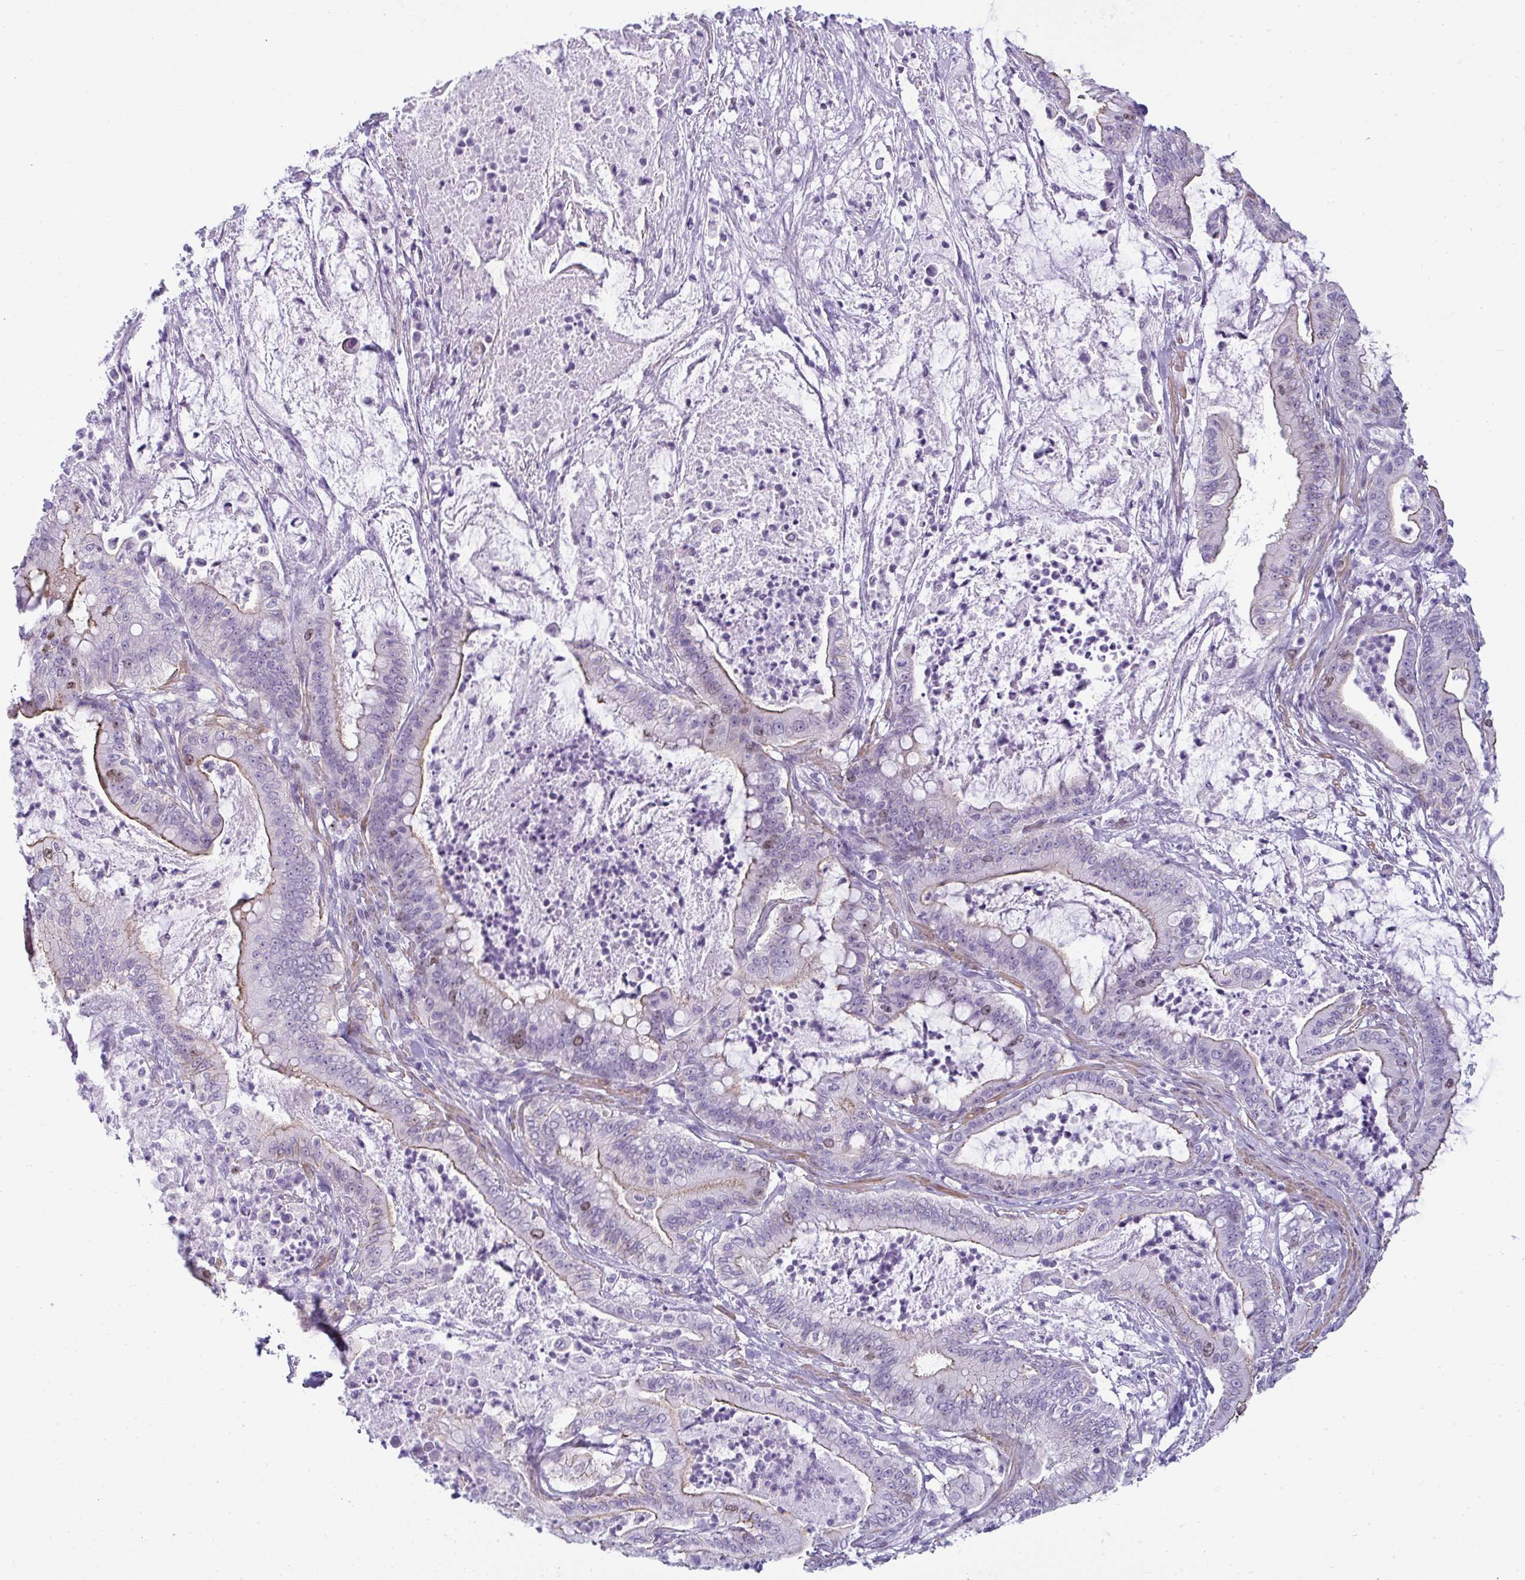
{"staining": {"intensity": "moderate", "quantity": "<25%", "location": "cytoplasmic/membranous,nuclear"}, "tissue": "pancreatic cancer", "cell_type": "Tumor cells", "image_type": "cancer", "snomed": [{"axis": "morphology", "description": "Adenocarcinoma, NOS"}, {"axis": "topography", "description": "Pancreas"}], "caption": "Brown immunohistochemical staining in adenocarcinoma (pancreatic) demonstrates moderate cytoplasmic/membranous and nuclear expression in approximately <25% of tumor cells.", "gene": "SUZ12", "patient": {"sex": "male", "age": 71}}